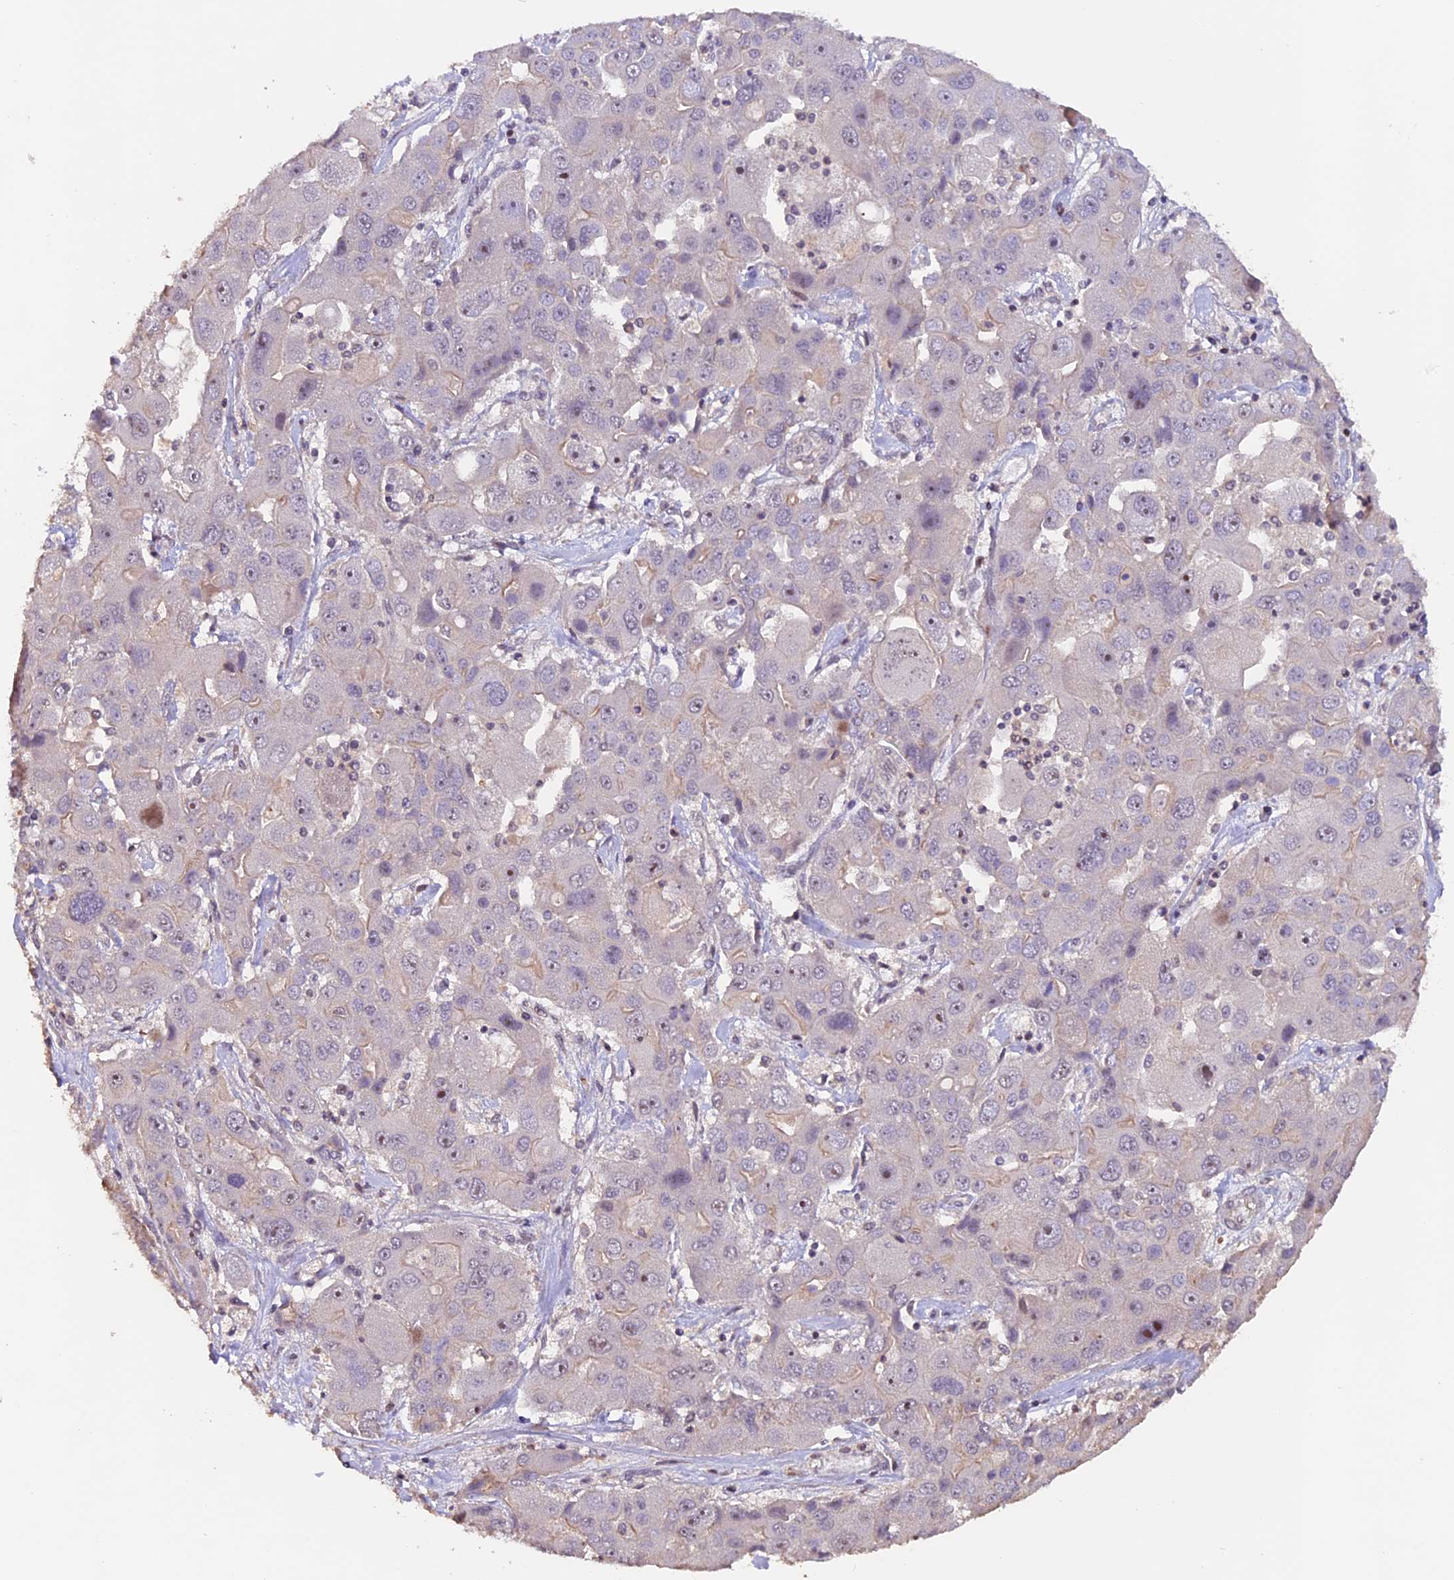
{"staining": {"intensity": "weak", "quantity": "<25%", "location": "cytoplasmic/membranous"}, "tissue": "liver cancer", "cell_type": "Tumor cells", "image_type": "cancer", "snomed": [{"axis": "morphology", "description": "Cholangiocarcinoma"}, {"axis": "topography", "description": "Liver"}], "caption": "Liver cancer (cholangiocarcinoma) stained for a protein using immunohistochemistry (IHC) reveals no positivity tumor cells.", "gene": "GNB5", "patient": {"sex": "male", "age": 67}}